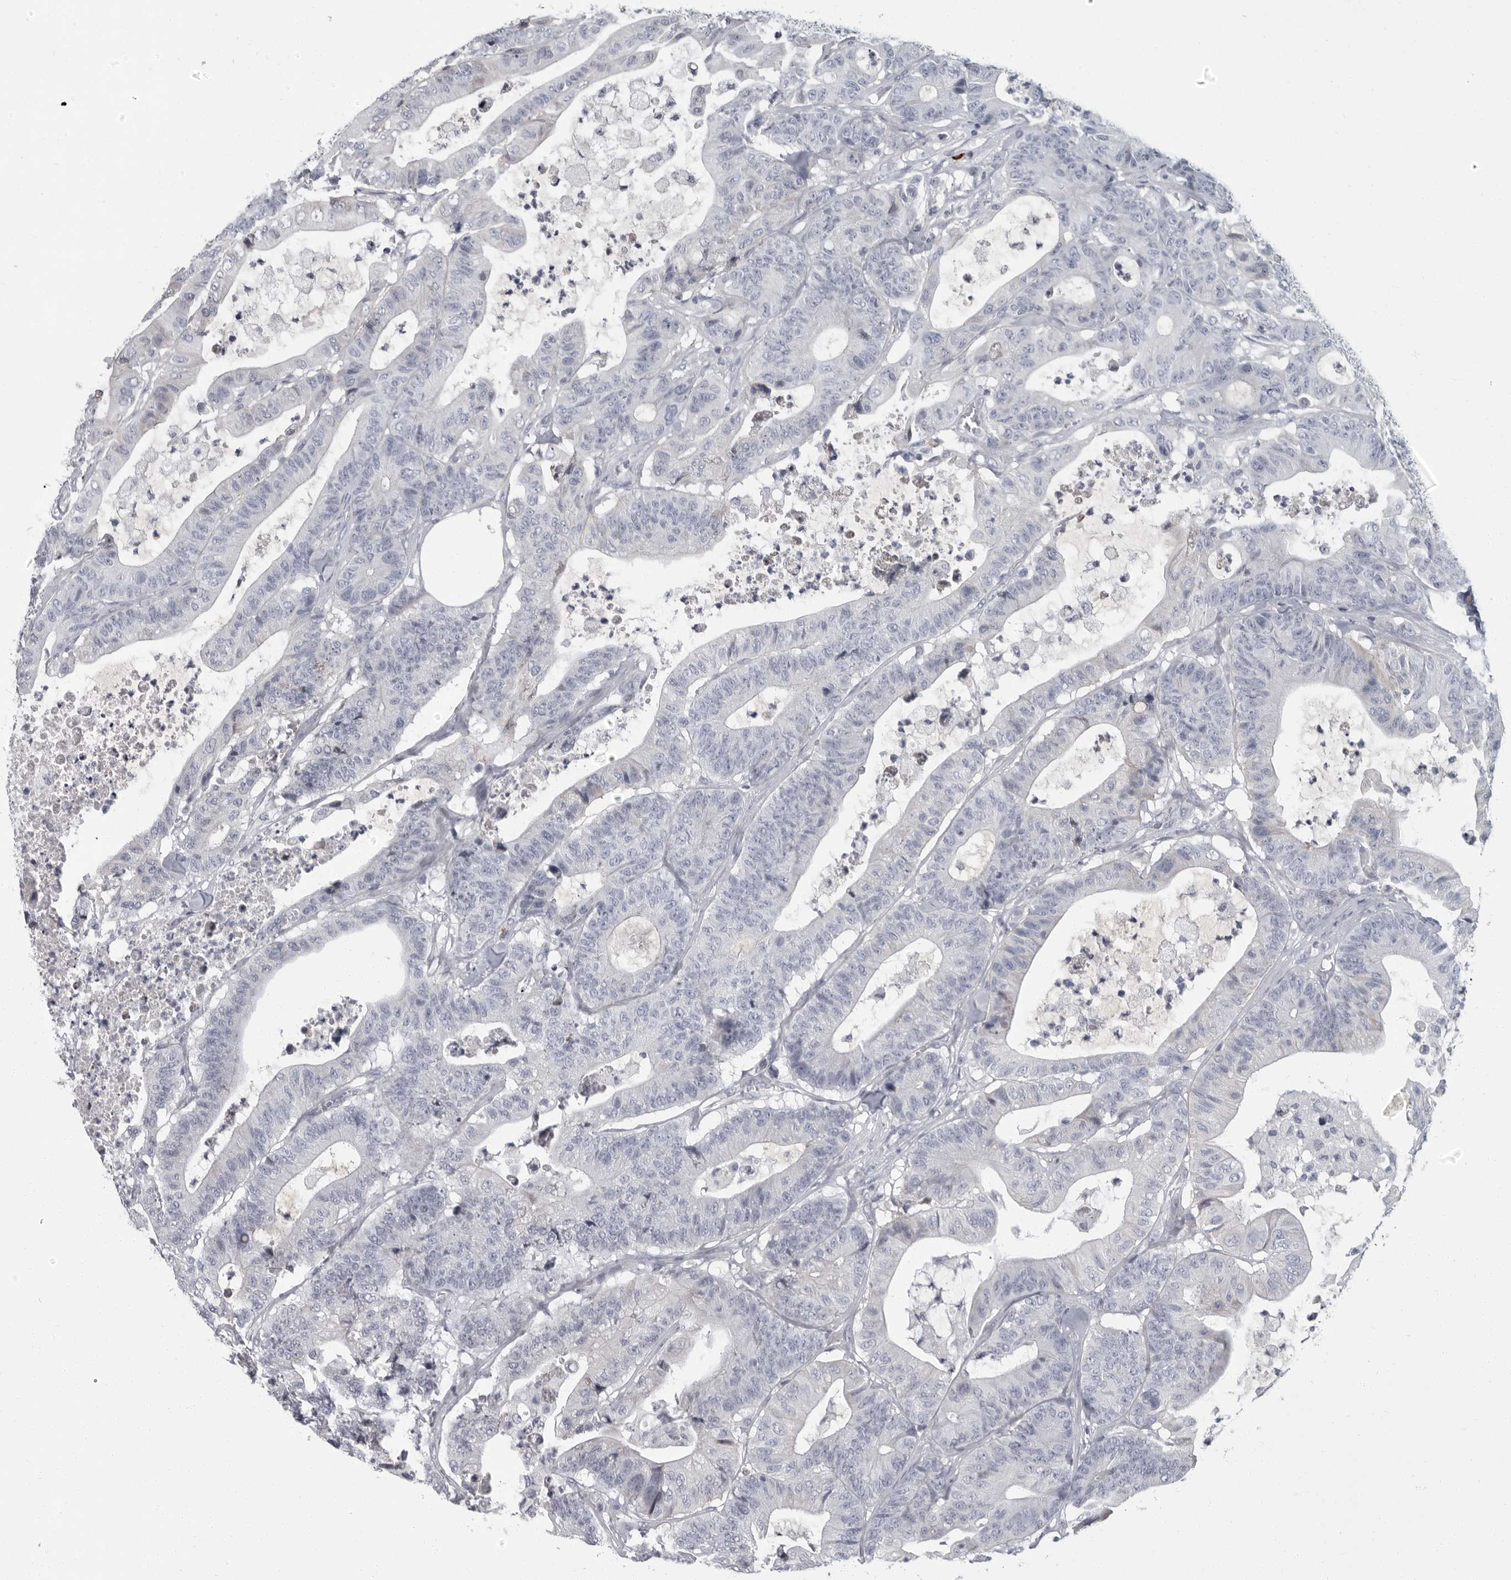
{"staining": {"intensity": "negative", "quantity": "none", "location": "none"}, "tissue": "colorectal cancer", "cell_type": "Tumor cells", "image_type": "cancer", "snomed": [{"axis": "morphology", "description": "Adenocarcinoma, NOS"}, {"axis": "topography", "description": "Colon"}], "caption": "Adenocarcinoma (colorectal) stained for a protein using immunohistochemistry (IHC) reveals no positivity tumor cells.", "gene": "SLC25A39", "patient": {"sex": "female", "age": 84}}